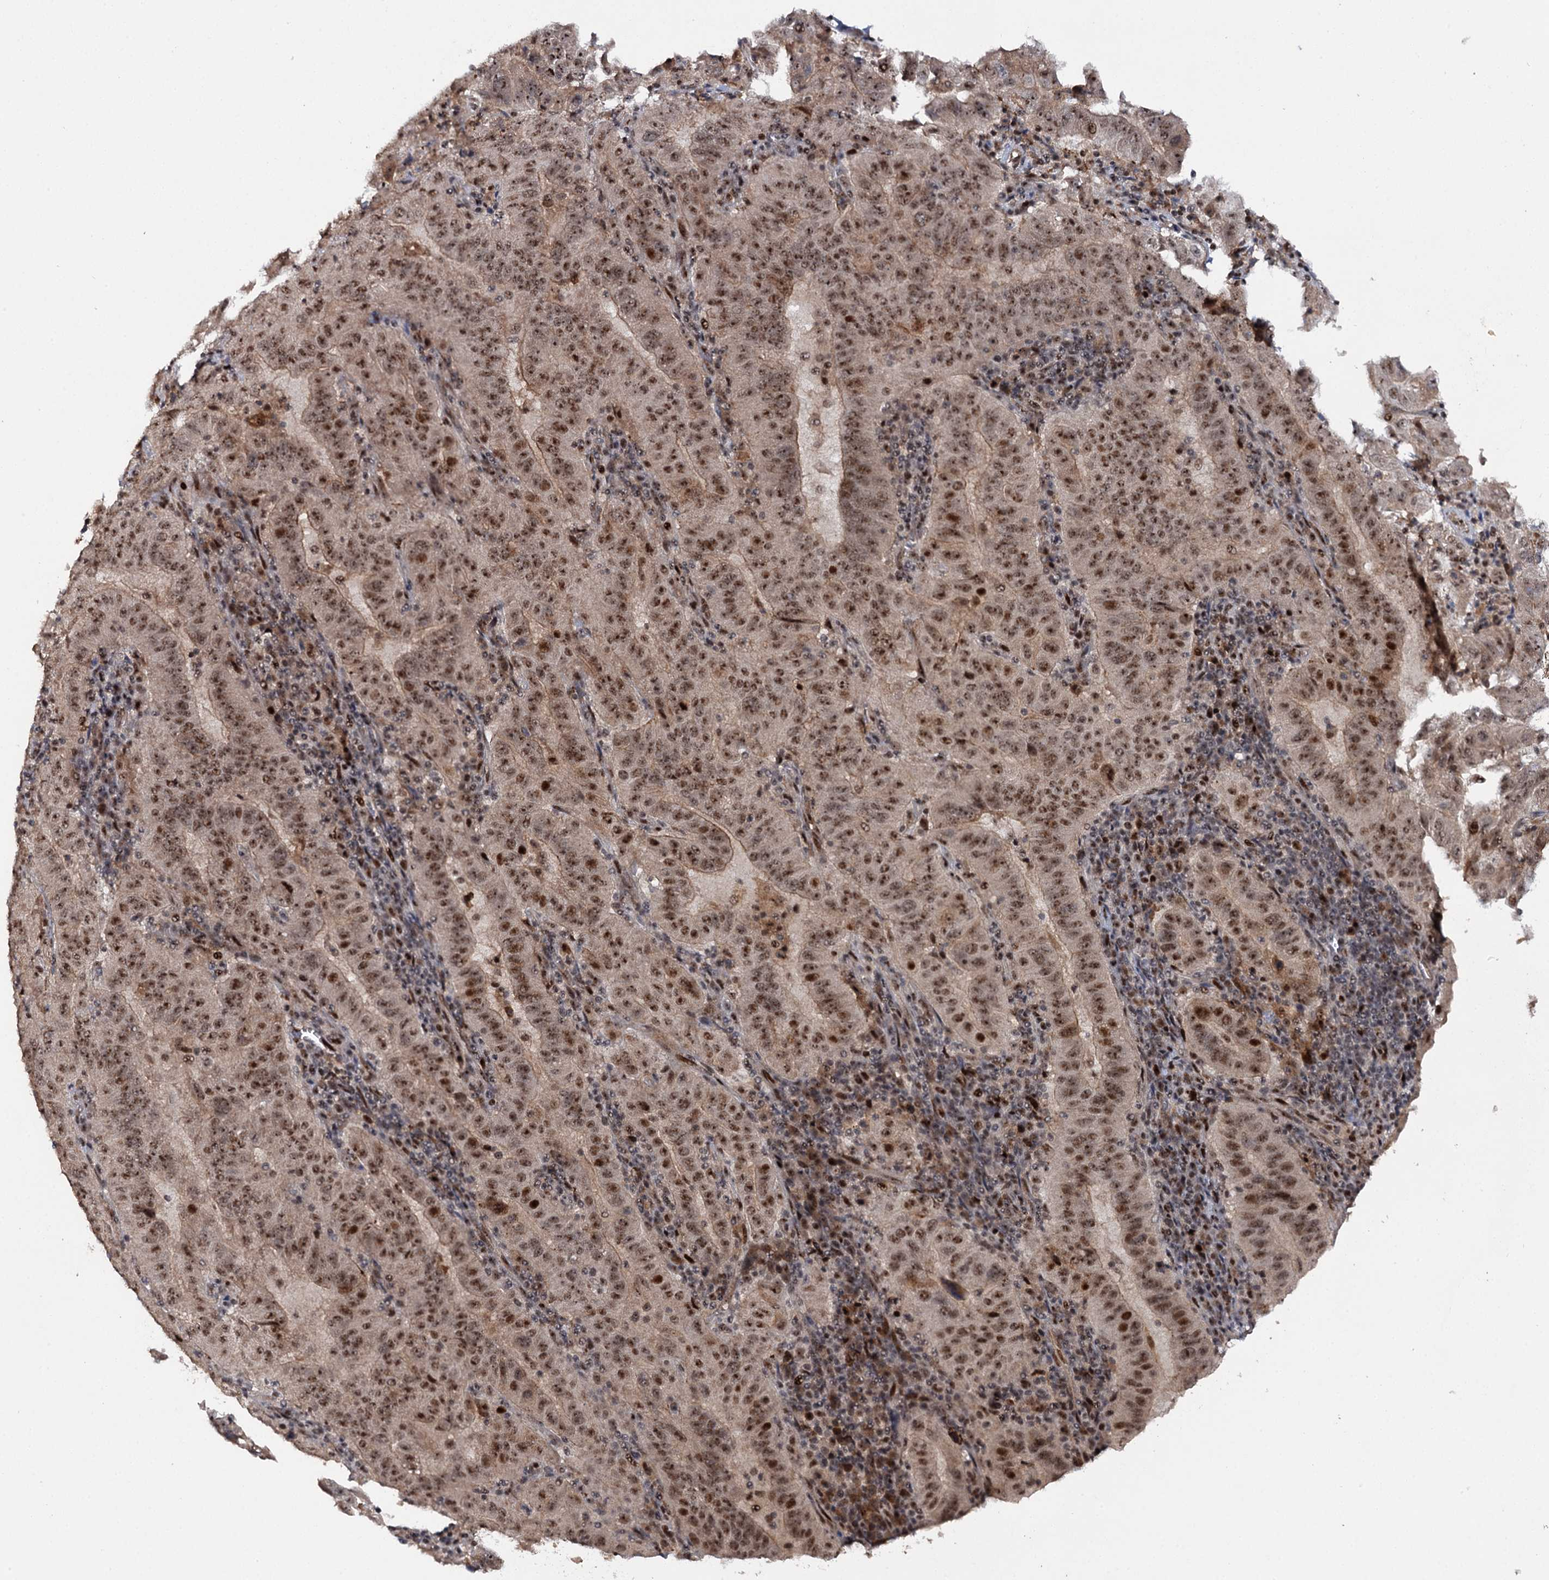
{"staining": {"intensity": "moderate", "quantity": ">75%", "location": "nuclear"}, "tissue": "pancreatic cancer", "cell_type": "Tumor cells", "image_type": "cancer", "snomed": [{"axis": "morphology", "description": "Adenocarcinoma, NOS"}, {"axis": "topography", "description": "Pancreas"}], "caption": "Pancreatic cancer (adenocarcinoma) stained with a brown dye displays moderate nuclear positive positivity in about >75% of tumor cells.", "gene": "BUD13", "patient": {"sex": "male", "age": 63}}